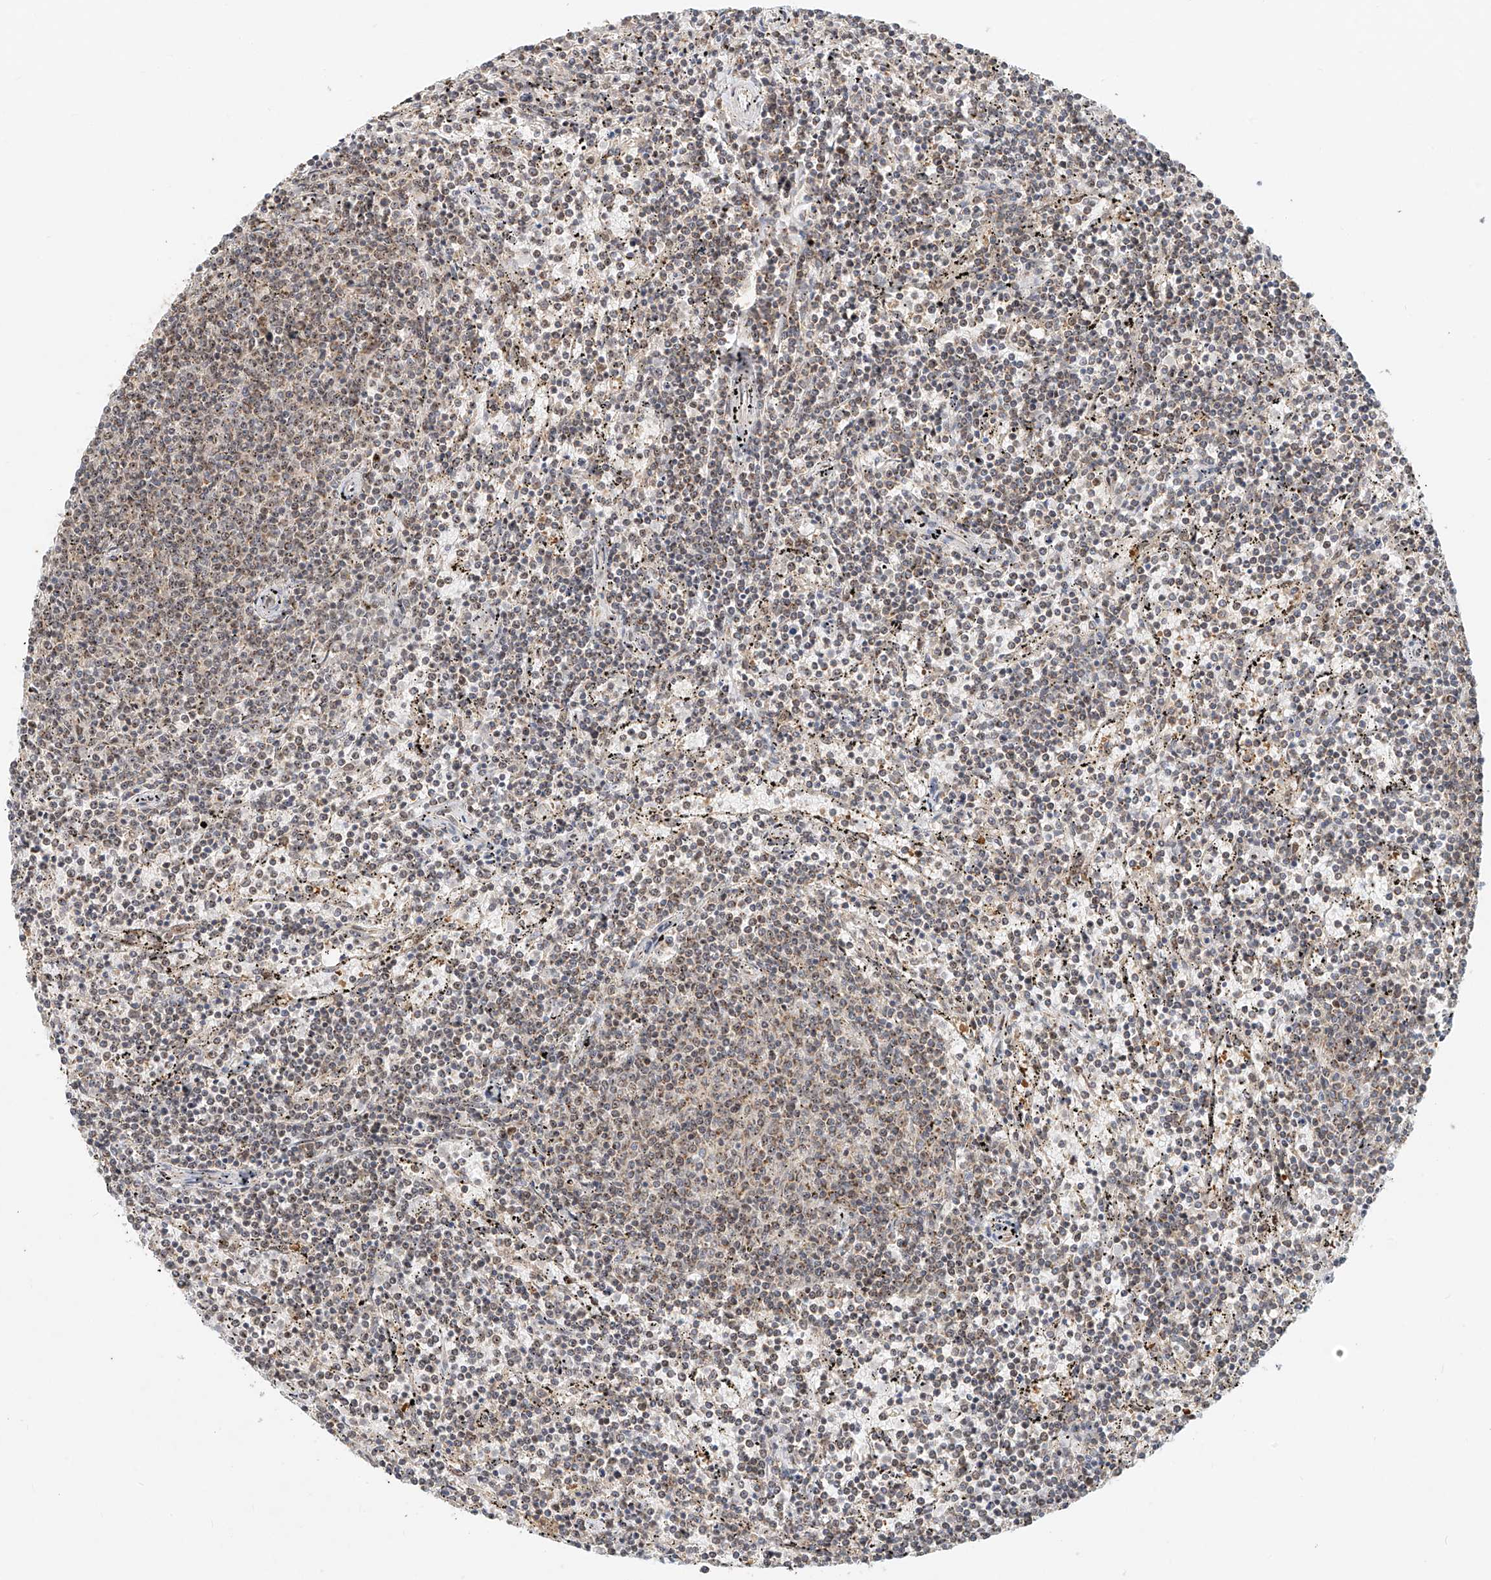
{"staining": {"intensity": "weak", "quantity": "<25%", "location": "cytoplasmic/membranous"}, "tissue": "lymphoma", "cell_type": "Tumor cells", "image_type": "cancer", "snomed": [{"axis": "morphology", "description": "Malignant lymphoma, non-Hodgkin's type, Low grade"}, {"axis": "topography", "description": "Spleen"}], "caption": "Immunohistochemistry (IHC) image of neoplastic tissue: human lymphoma stained with DAB (3,3'-diaminobenzidine) exhibits no significant protein expression in tumor cells.", "gene": "SYTL3", "patient": {"sex": "female", "age": 50}}